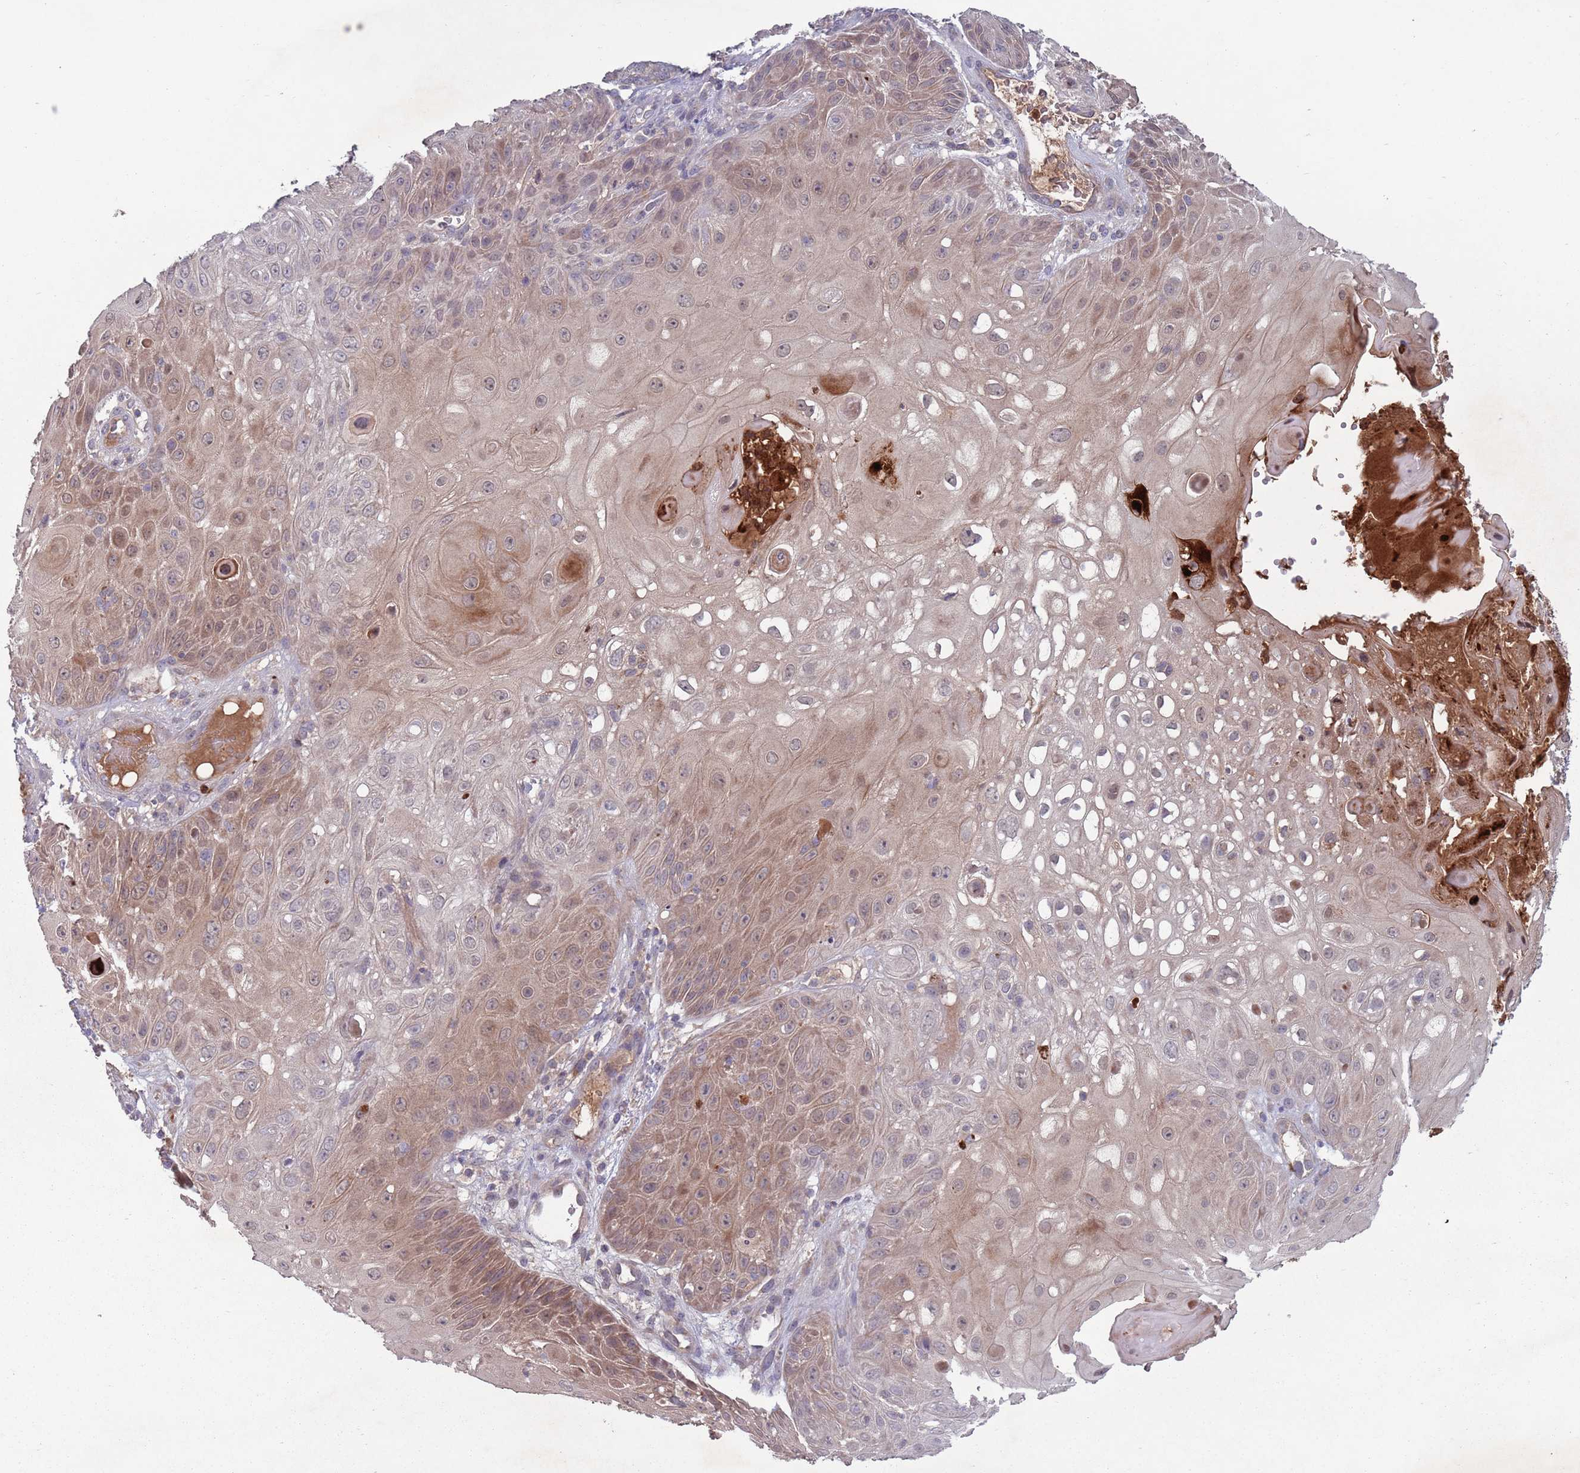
{"staining": {"intensity": "moderate", "quantity": "<25%", "location": "cytoplasmic/membranous"}, "tissue": "skin cancer", "cell_type": "Tumor cells", "image_type": "cancer", "snomed": [{"axis": "morphology", "description": "Normal tissue, NOS"}, {"axis": "morphology", "description": "Squamous cell carcinoma, NOS"}, {"axis": "topography", "description": "Skin"}, {"axis": "topography", "description": "Cartilage tissue"}], "caption": "Protein analysis of skin squamous cell carcinoma tissue reveals moderate cytoplasmic/membranous positivity in about <25% of tumor cells.", "gene": "TYW1", "patient": {"sex": "female", "age": 79}}